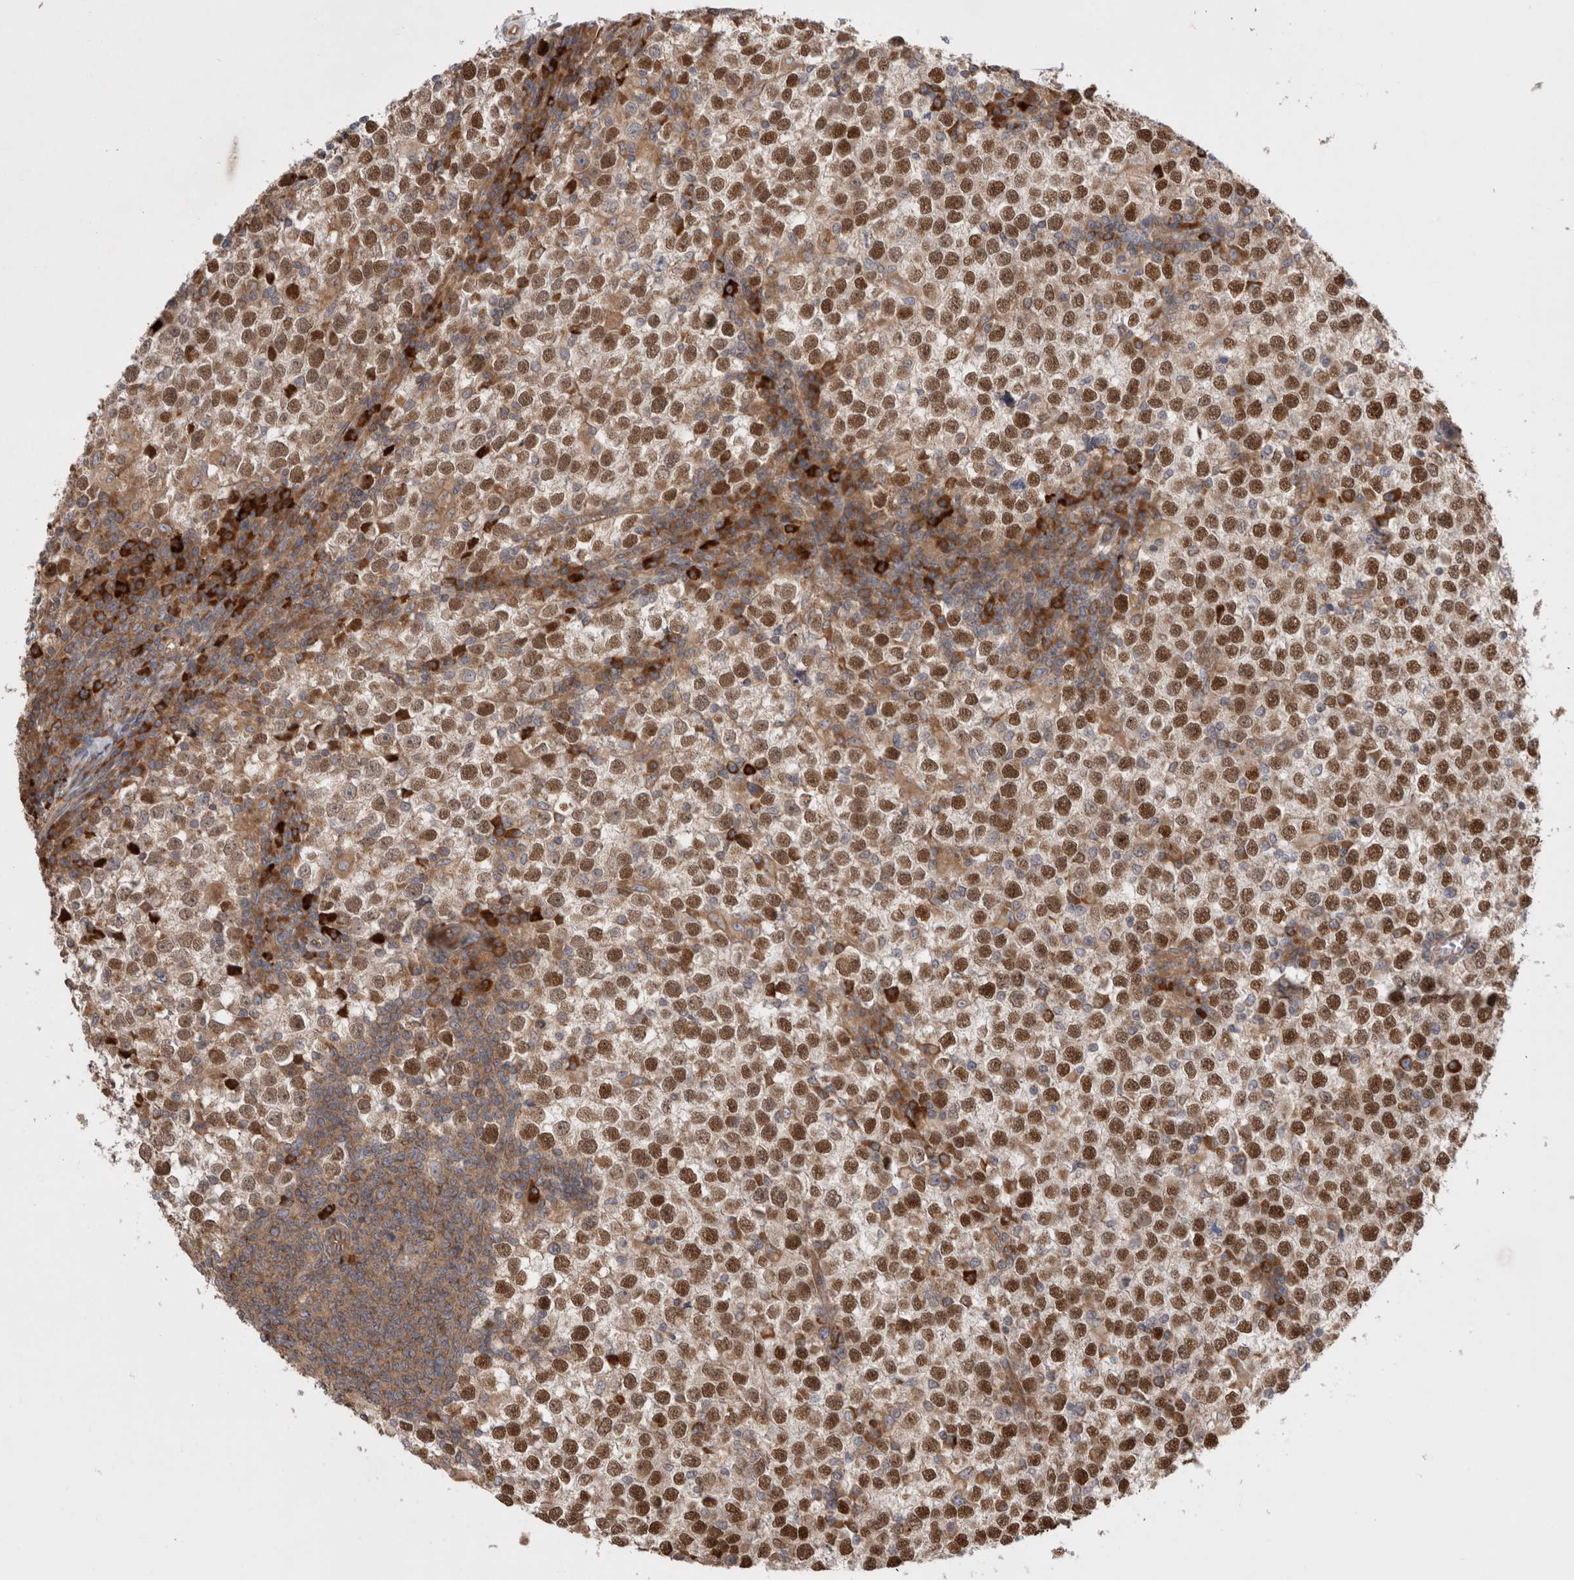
{"staining": {"intensity": "moderate", "quantity": ">75%", "location": "nuclear"}, "tissue": "testis cancer", "cell_type": "Tumor cells", "image_type": "cancer", "snomed": [{"axis": "morphology", "description": "Seminoma, NOS"}, {"axis": "topography", "description": "Testis"}], "caption": "This histopathology image displays immunohistochemistry (IHC) staining of human testis cancer (seminoma), with medium moderate nuclear positivity in approximately >75% of tumor cells.", "gene": "PDCD10", "patient": {"sex": "male", "age": 65}}